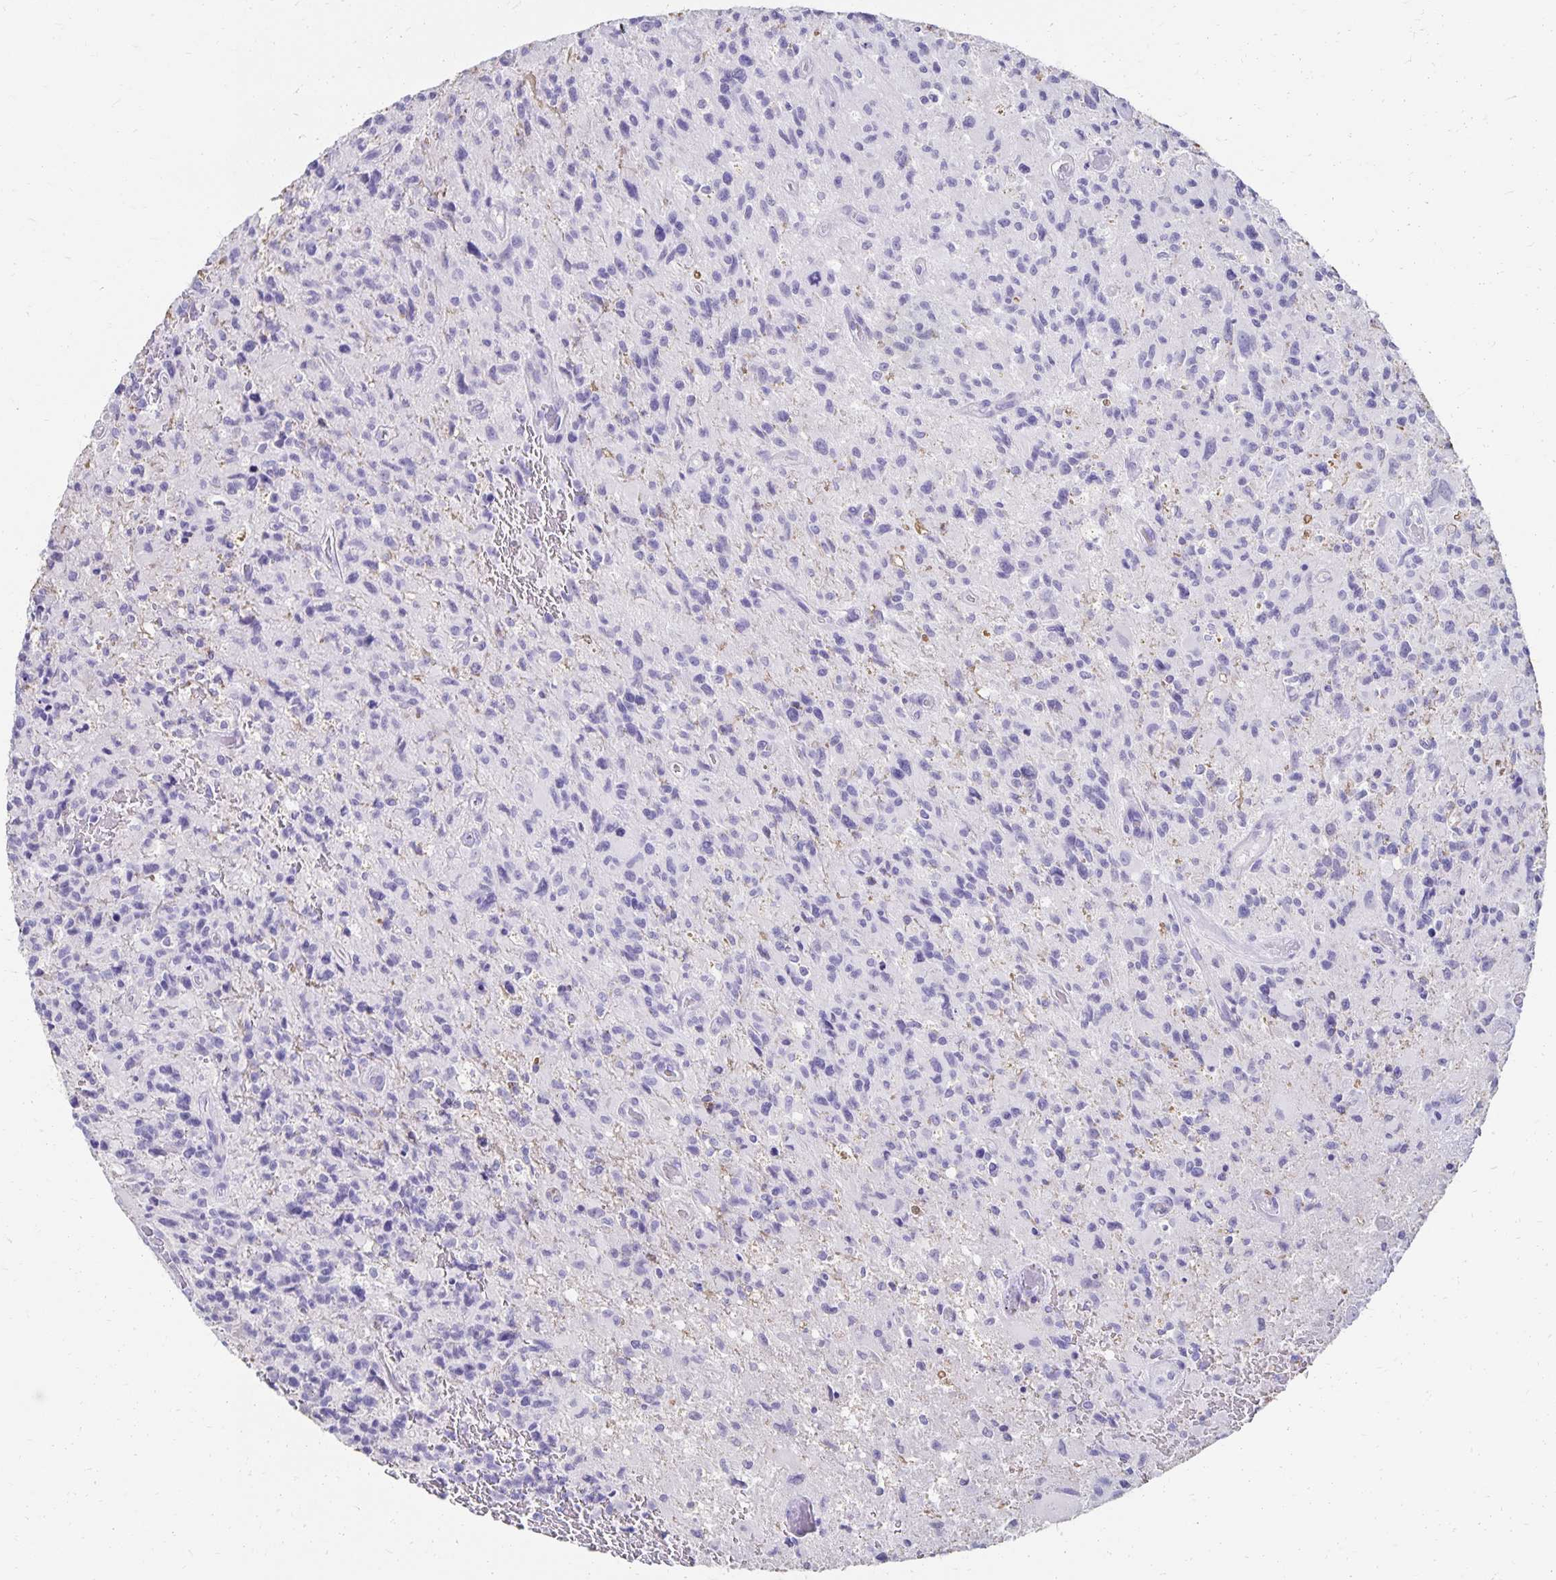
{"staining": {"intensity": "negative", "quantity": "none", "location": "none"}, "tissue": "glioma", "cell_type": "Tumor cells", "image_type": "cancer", "snomed": [{"axis": "morphology", "description": "Glioma, malignant, High grade"}, {"axis": "topography", "description": "Brain"}], "caption": "Tumor cells are negative for brown protein staining in malignant glioma (high-grade).", "gene": "DYNLT4", "patient": {"sex": "male", "age": 63}}